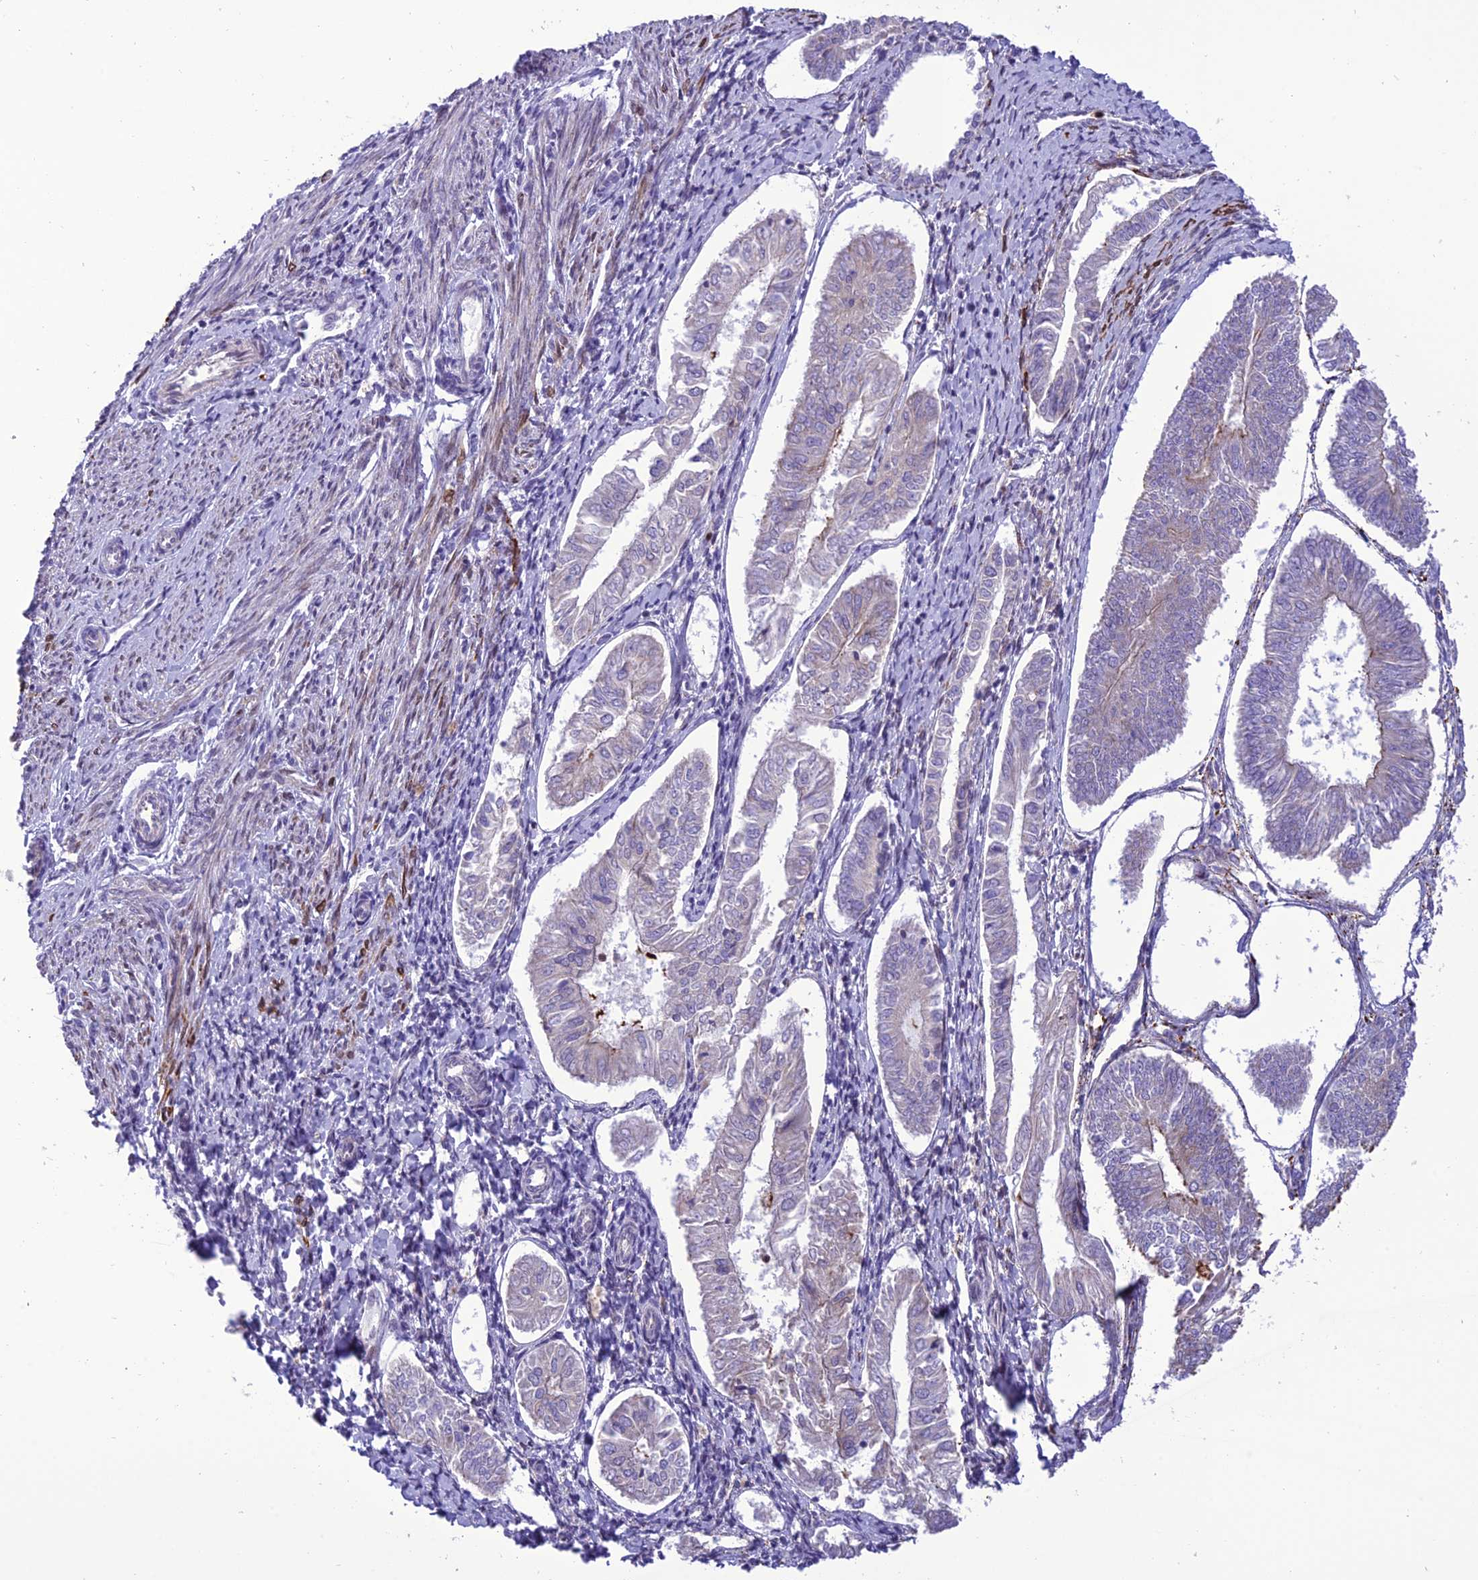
{"staining": {"intensity": "weak", "quantity": "<25%", "location": "cytoplasmic/membranous"}, "tissue": "endometrial cancer", "cell_type": "Tumor cells", "image_type": "cancer", "snomed": [{"axis": "morphology", "description": "Adenocarcinoma, NOS"}, {"axis": "topography", "description": "Endometrium"}], "caption": "High power microscopy photomicrograph of an immunohistochemistry photomicrograph of endometrial cancer (adenocarcinoma), revealing no significant staining in tumor cells.", "gene": "JMY", "patient": {"sex": "female", "age": 58}}